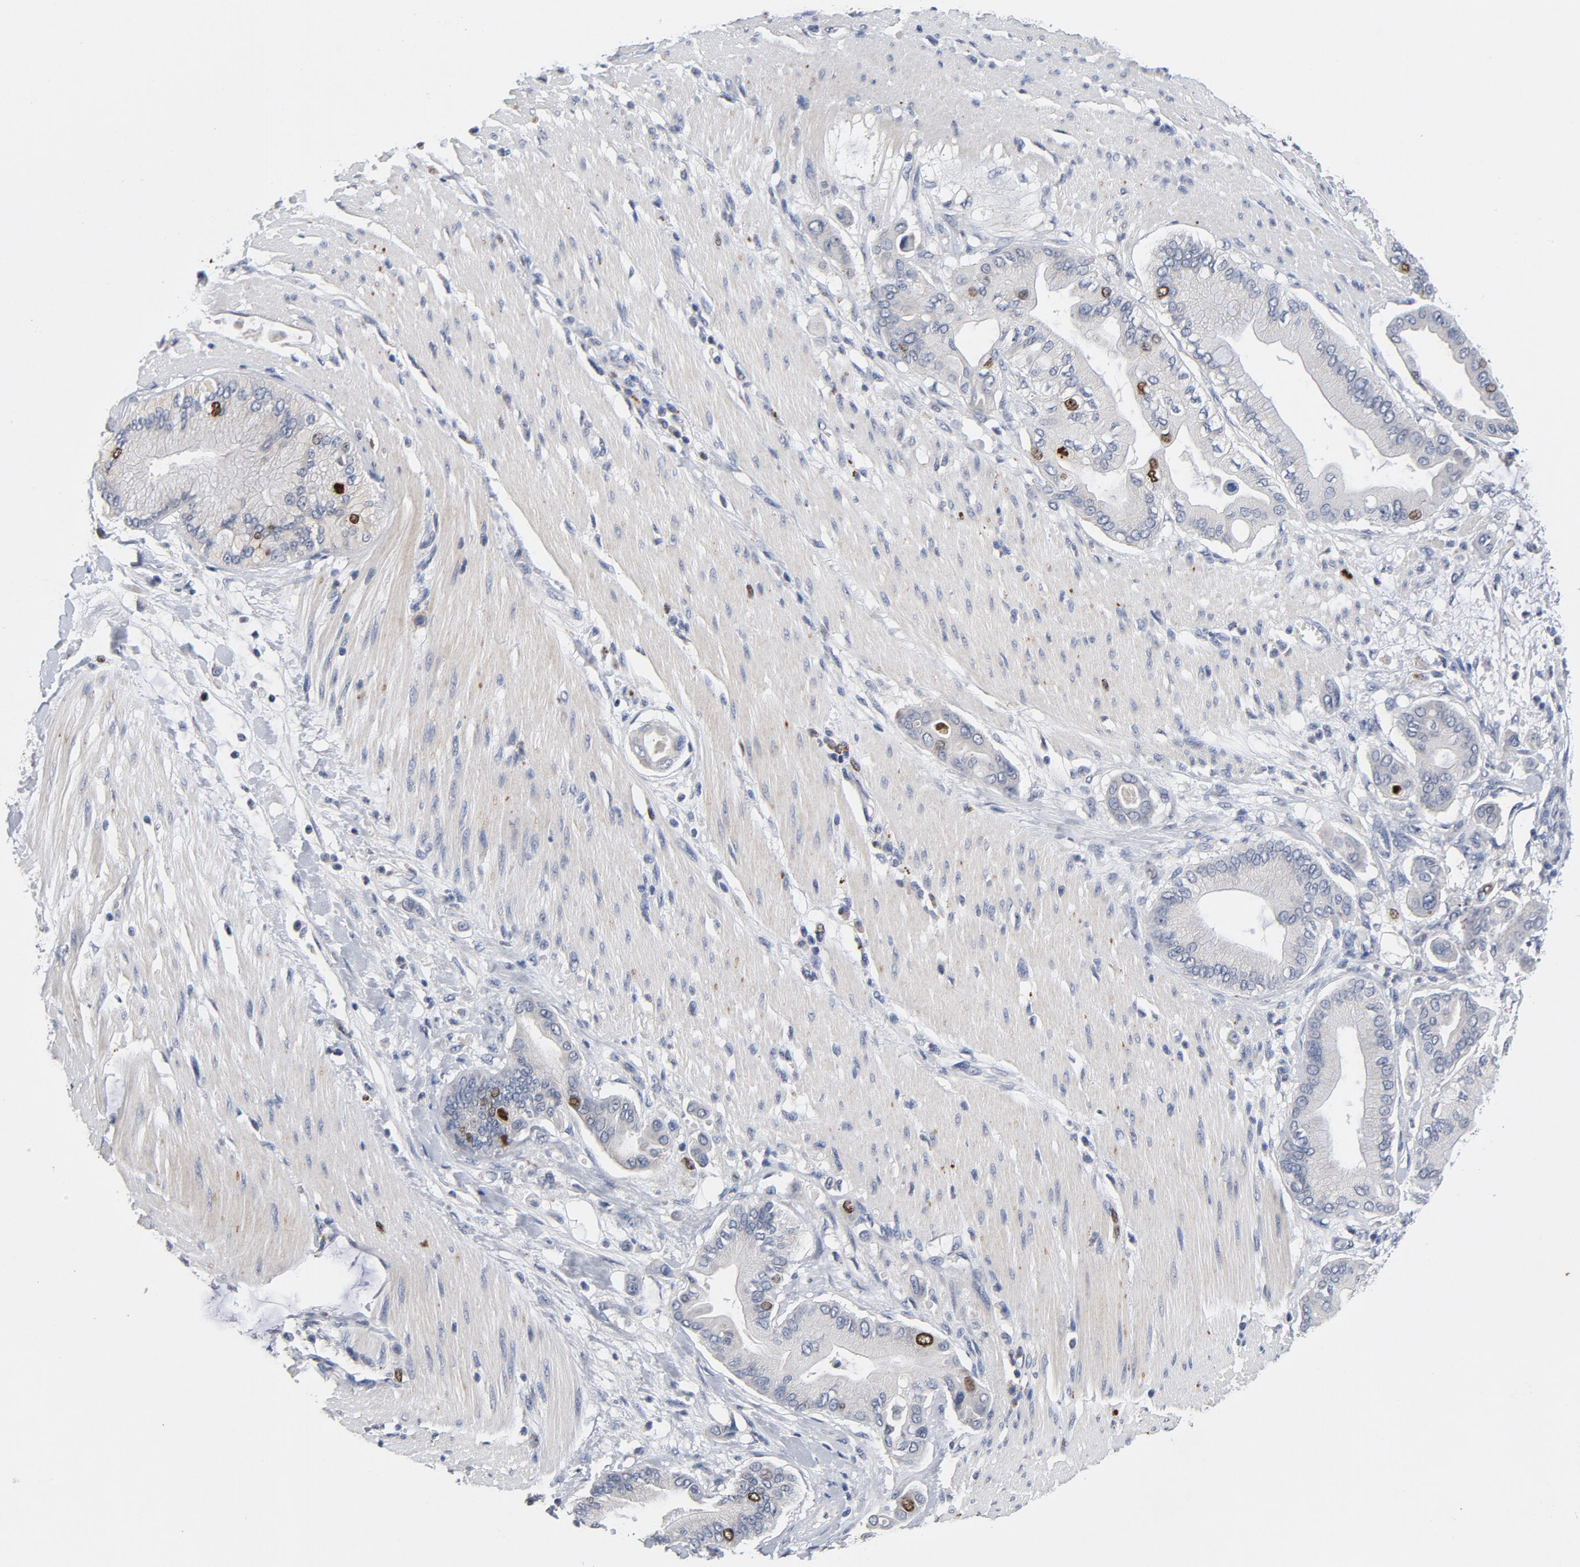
{"staining": {"intensity": "moderate", "quantity": "<25%", "location": "nuclear"}, "tissue": "pancreatic cancer", "cell_type": "Tumor cells", "image_type": "cancer", "snomed": [{"axis": "morphology", "description": "Adenocarcinoma, NOS"}, {"axis": "morphology", "description": "Adenocarcinoma, metastatic, NOS"}, {"axis": "topography", "description": "Lymph node"}, {"axis": "topography", "description": "Pancreas"}, {"axis": "topography", "description": "Duodenum"}], "caption": "Protein positivity by IHC demonstrates moderate nuclear positivity in about <25% of tumor cells in adenocarcinoma (pancreatic). (Stains: DAB (3,3'-diaminobenzidine) in brown, nuclei in blue, Microscopy: brightfield microscopy at high magnification).", "gene": "BIRC5", "patient": {"sex": "female", "age": 64}}